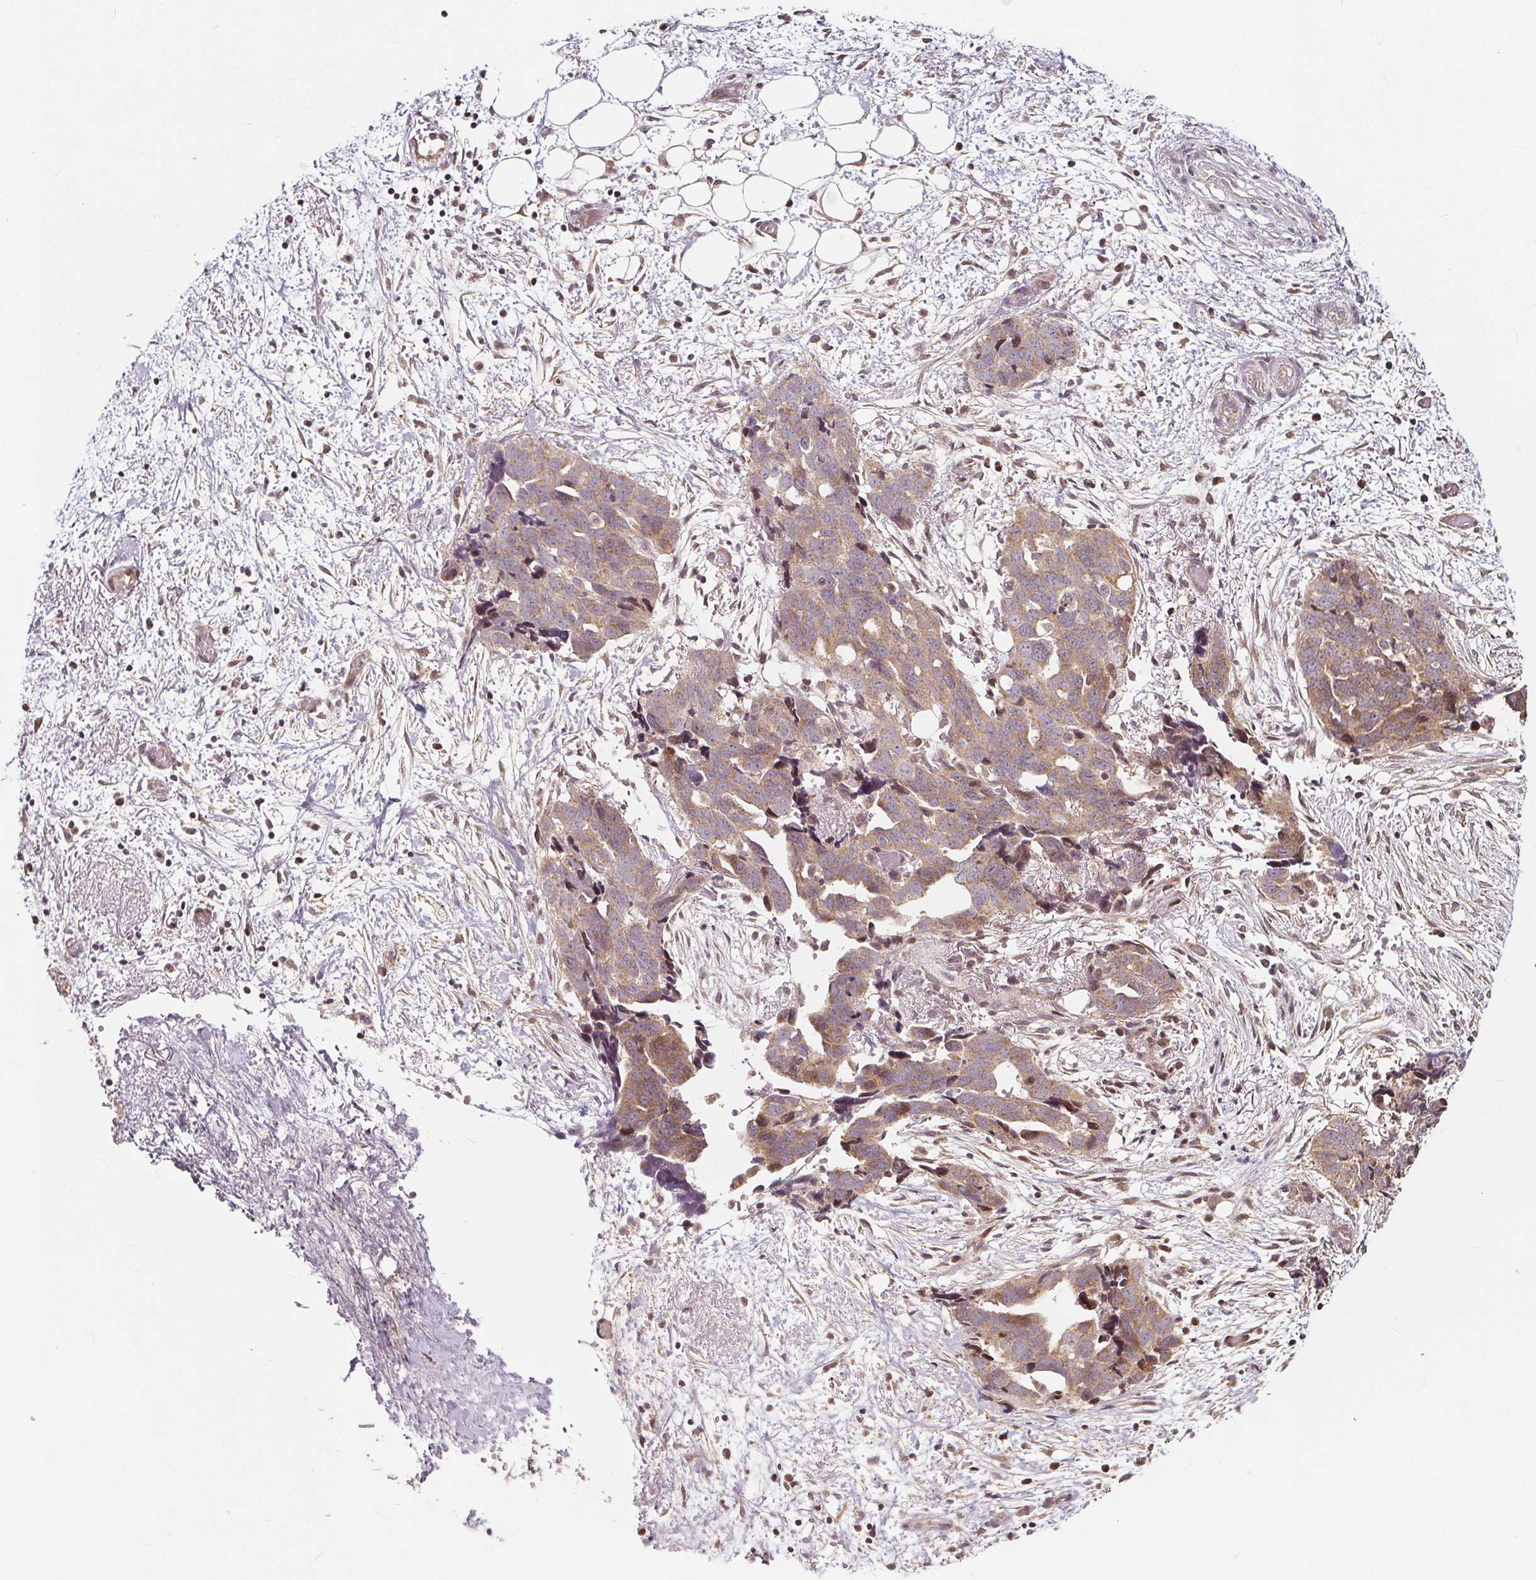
{"staining": {"intensity": "weak", "quantity": ">75%", "location": "cytoplasmic/membranous"}, "tissue": "ovarian cancer", "cell_type": "Tumor cells", "image_type": "cancer", "snomed": [{"axis": "morphology", "description": "Cystadenocarcinoma, serous, NOS"}, {"axis": "topography", "description": "Ovary"}], "caption": "Immunohistochemistry (IHC) image of human ovarian cancer (serous cystadenocarcinoma) stained for a protein (brown), which demonstrates low levels of weak cytoplasmic/membranous expression in about >75% of tumor cells.", "gene": "AKT1S1", "patient": {"sex": "female", "age": 69}}